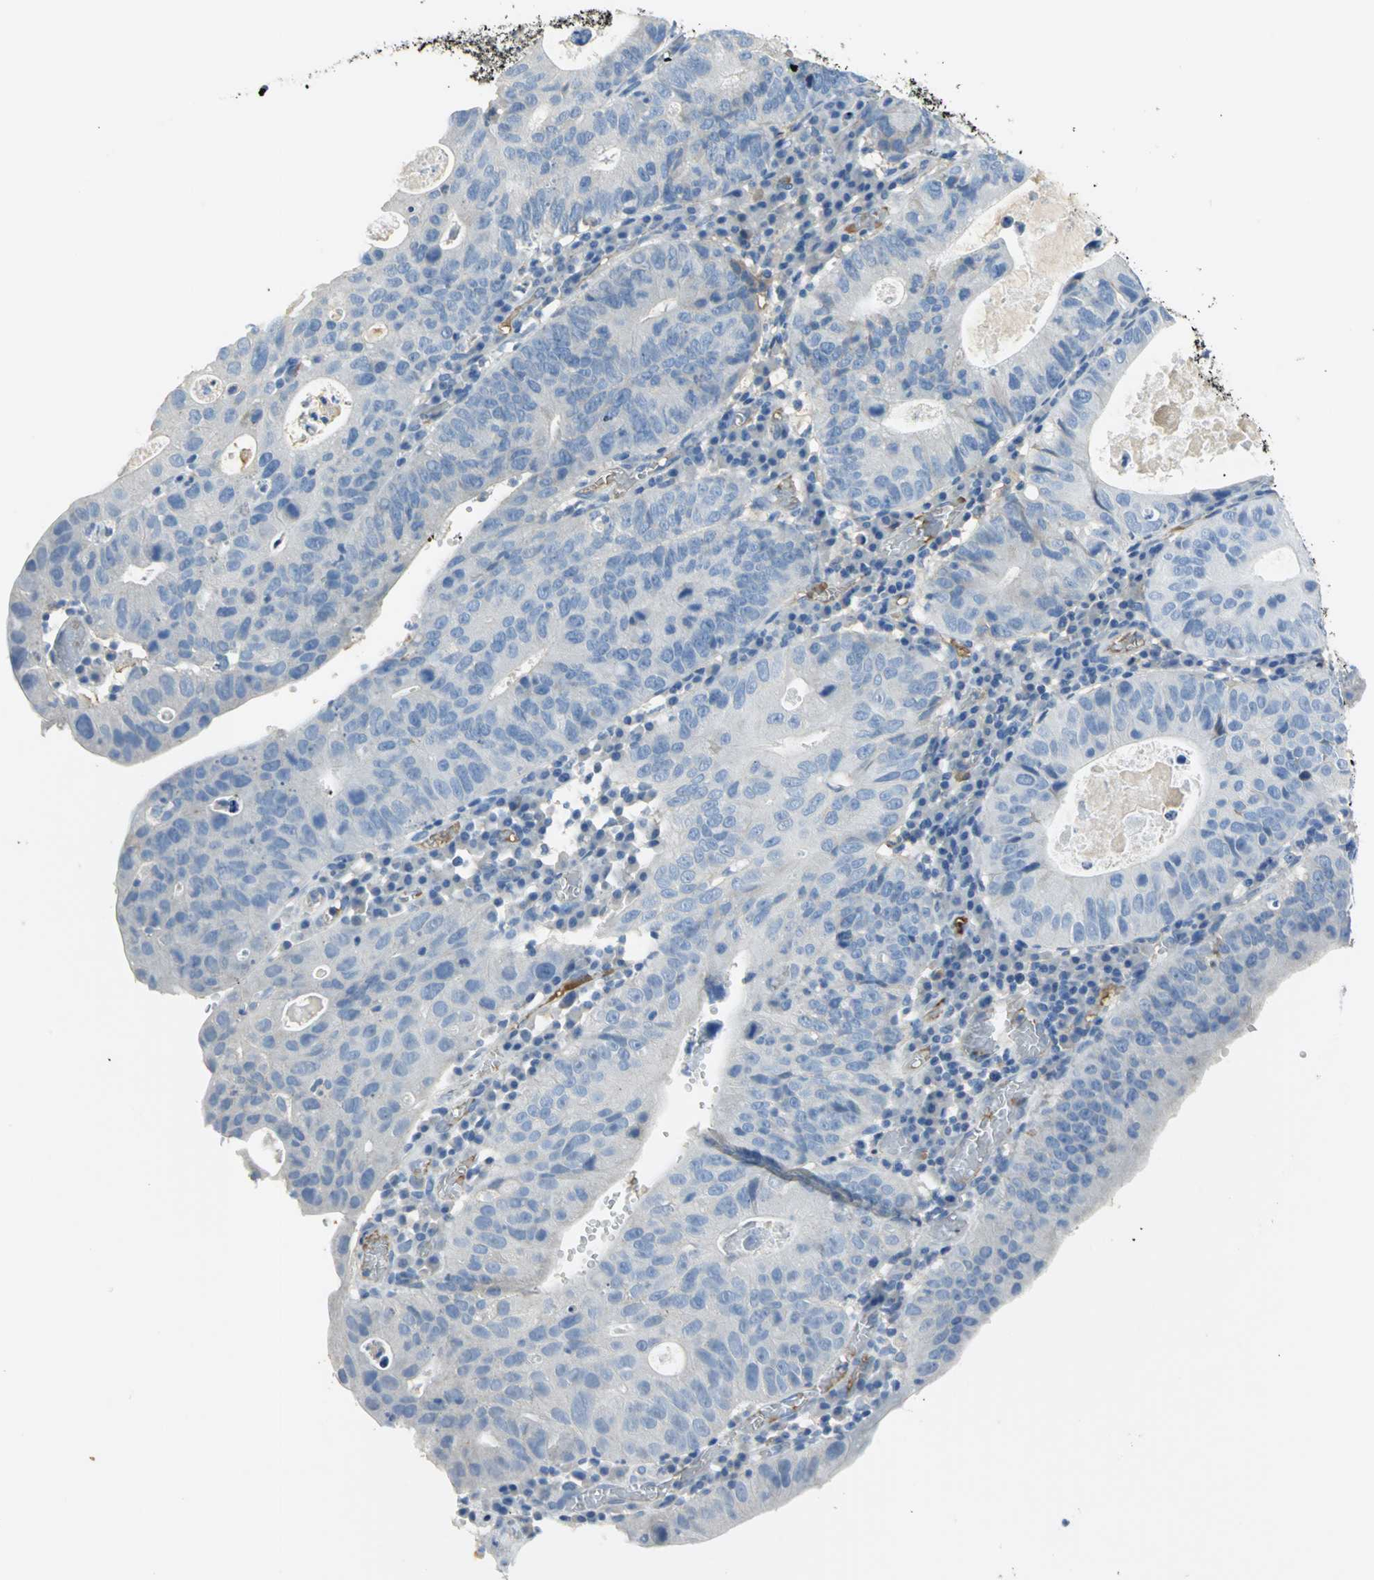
{"staining": {"intensity": "negative", "quantity": "none", "location": "none"}, "tissue": "stomach cancer", "cell_type": "Tumor cells", "image_type": "cancer", "snomed": [{"axis": "morphology", "description": "Adenocarcinoma, NOS"}, {"axis": "topography", "description": "Stomach"}], "caption": "This micrograph is of adenocarcinoma (stomach) stained with immunohistochemistry (IHC) to label a protein in brown with the nuclei are counter-stained blue. There is no positivity in tumor cells.", "gene": "GYG2", "patient": {"sex": "male", "age": 59}}